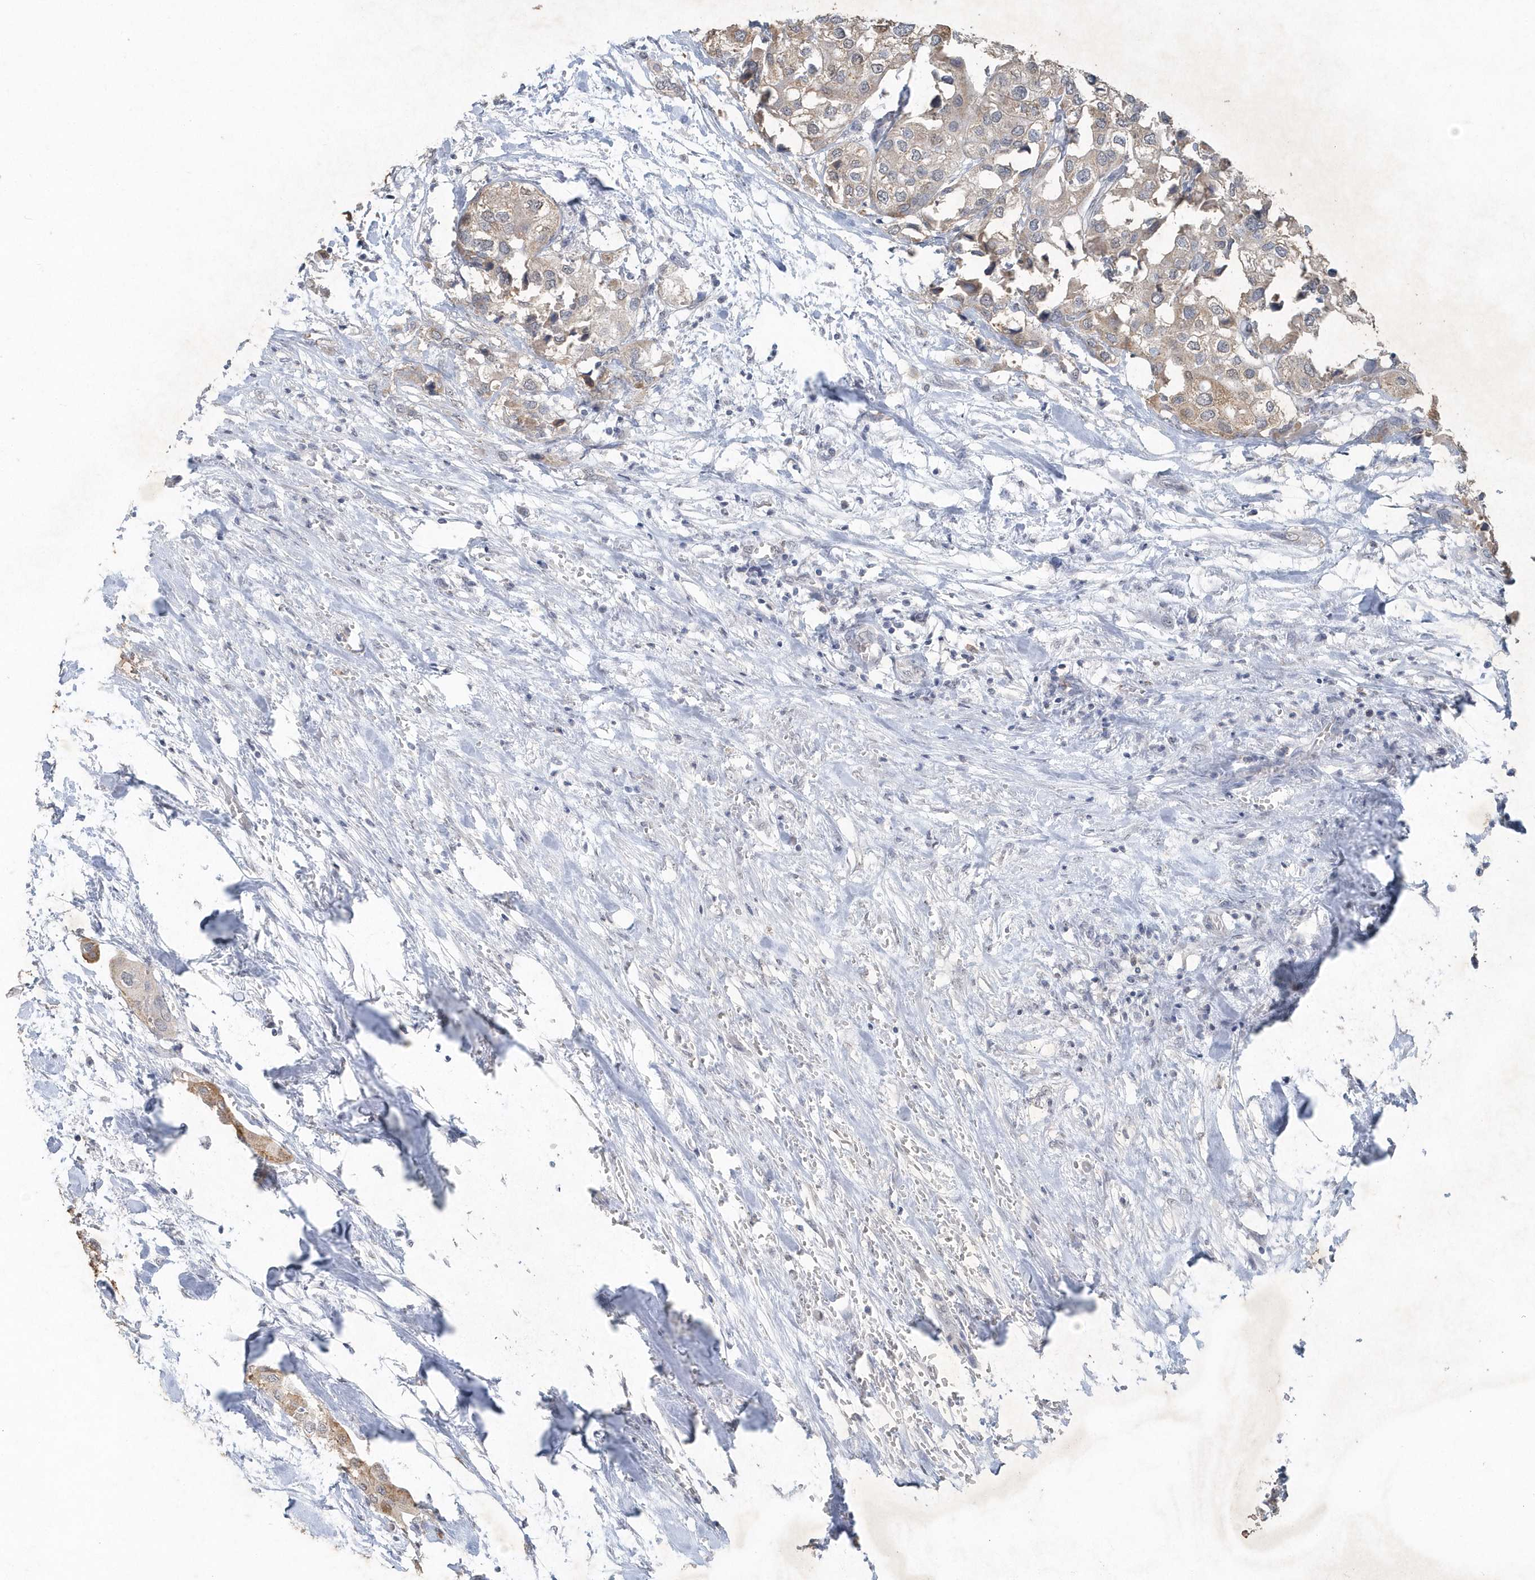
{"staining": {"intensity": "moderate", "quantity": ">75%", "location": "cytoplasmic/membranous"}, "tissue": "urothelial cancer", "cell_type": "Tumor cells", "image_type": "cancer", "snomed": [{"axis": "morphology", "description": "Urothelial carcinoma, High grade"}, {"axis": "topography", "description": "Urinary bladder"}], "caption": "Immunohistochemistry (IHC) staining of high-grade urothelial carcinoma, which demonstrates medium levels of moderate cytoplasmic/membranous staining in approximately >75% of tumor cells indicating moderate cytoplasmic/membranous protein staining. The staining was performed using DAB (3,3'-diaminobenzidine) (brown) for protein detection and nuclei were counterstained in hematoxylin (blue).", "gene": "PDCD1", "patient": {"sex": "male", "age": 64}}